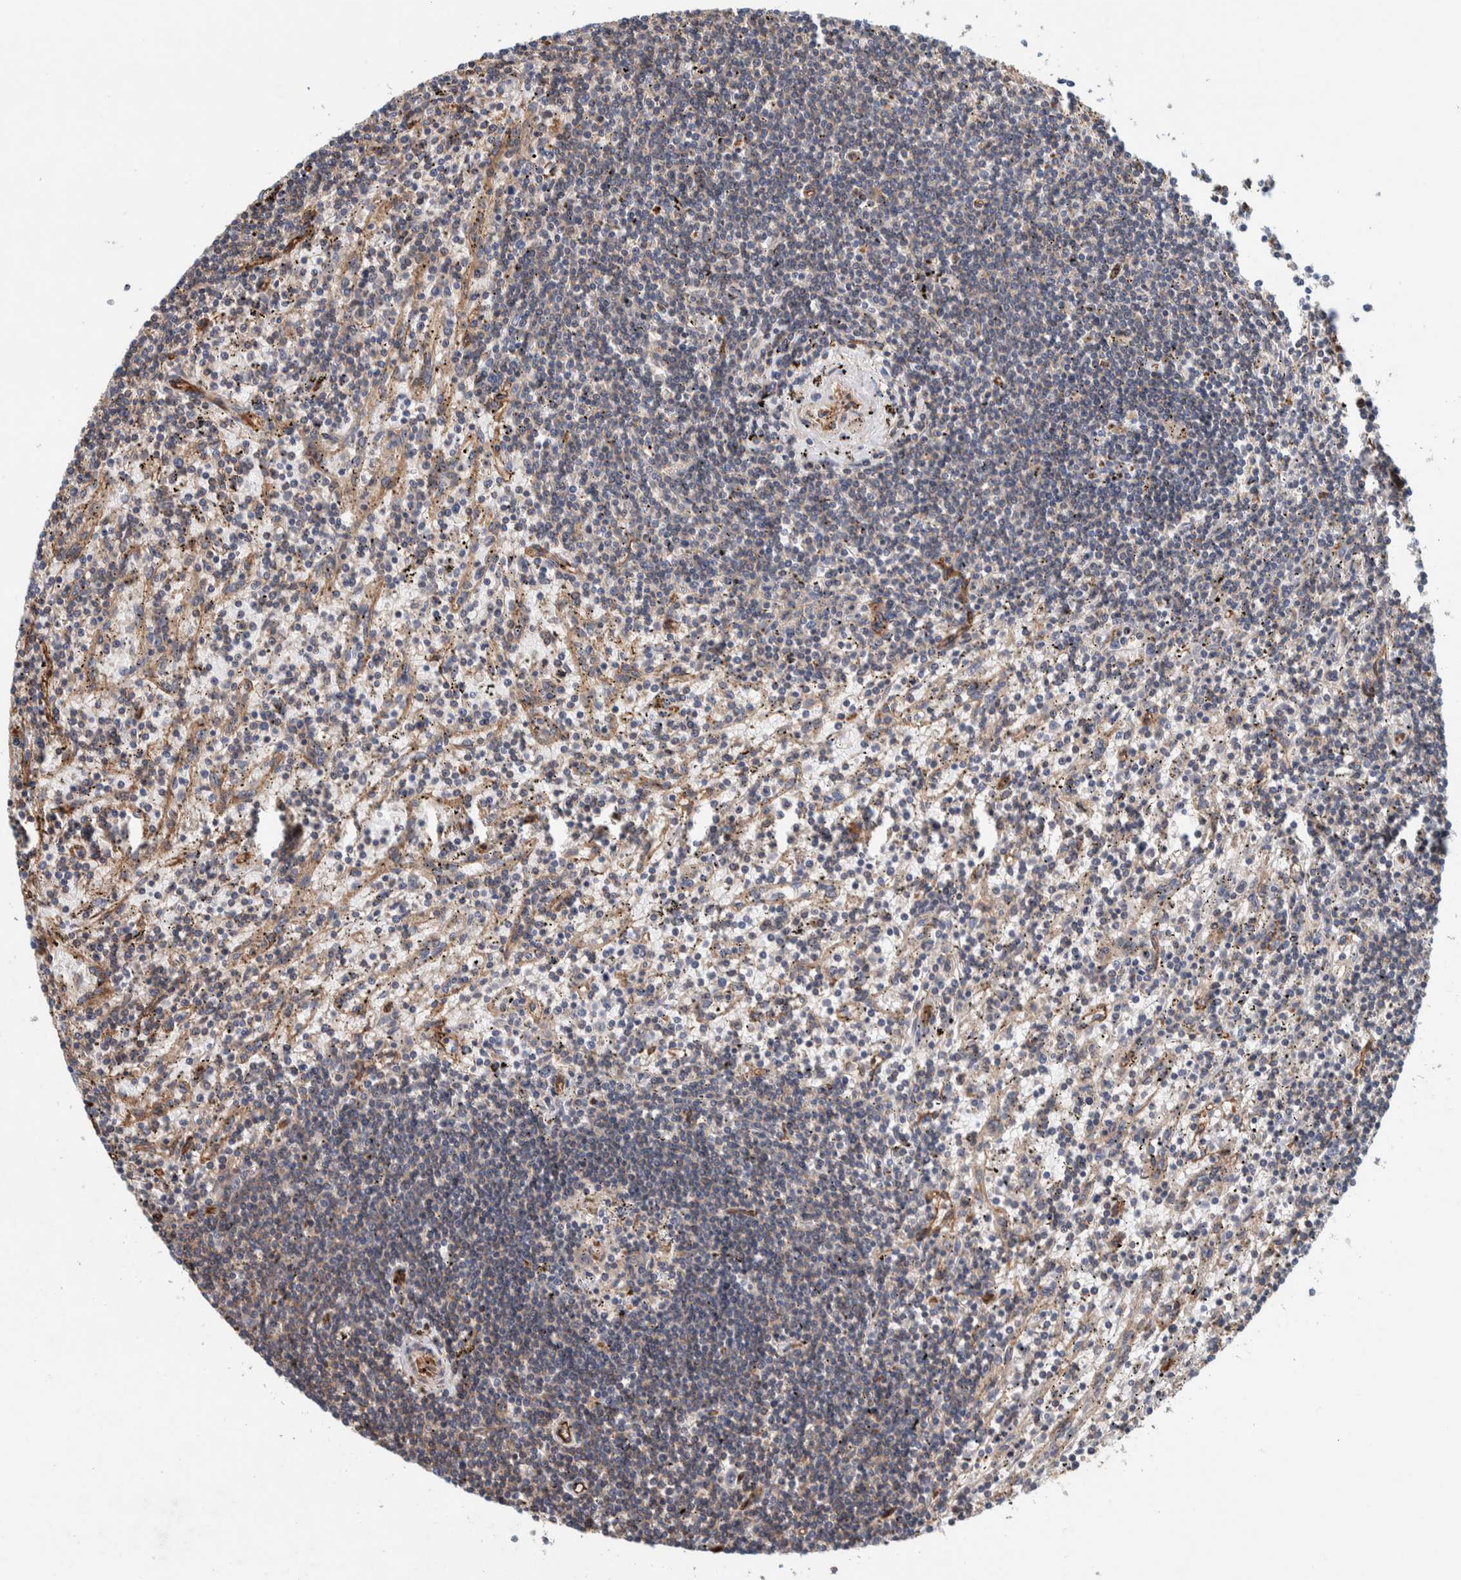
{"staining": {"intensity": "negative", "quantity": "none", "location": "none"}, "tissue": "lymphoma", "cell_type": "Tumor cells", "image_type": "cancer", "snomed": [{"axis": "morphology", "description": "Malignant lymphoma, non-Hodgkin's type, Low grade"}, {"axis": "topography", "description": "Spleen"}], "caption": "This image is of lymphoma stained with immunohistochemistry (IHC) to label a protein in brown with the nuclei are counter-stained blue. There is no expression in tumor cells.", "gene": "PKD1L1", "patient": {"sex": "male", "age": 76}}